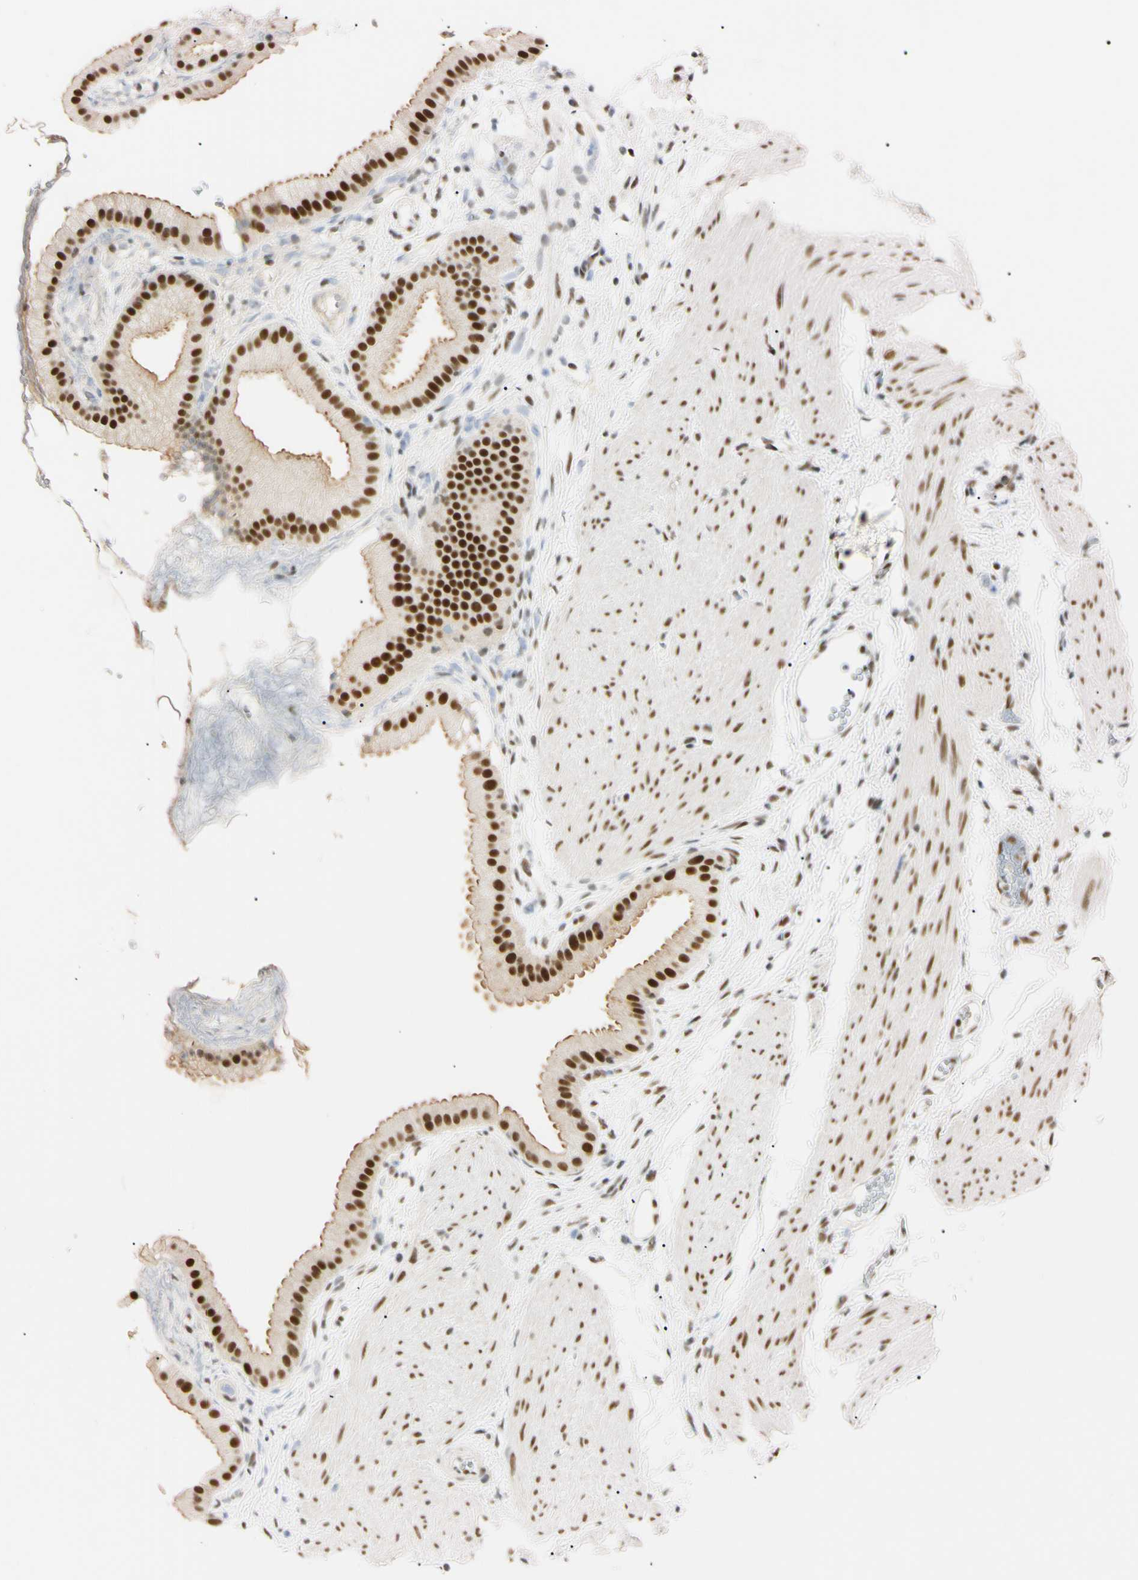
{"staining": {"intensity": "strong", "quantity": ">75%", "location": "nuclear"}, "tissue": "gallbladder", "cell_type": "Glandular cells", "image_type": "normal", "snomed": [{"axis": "morphology", "description": "Normal tissue, NOS"}, {"axis": "topography", "description": "Gallbladder"}], "caption": "Benign gallbladder reveals strong nuclear positivity in approximately >75% of glandular cells, visualized by immunohistochemistry.", "gene": "ZNF134", "patient": {"sex": "female", "age": 64}}